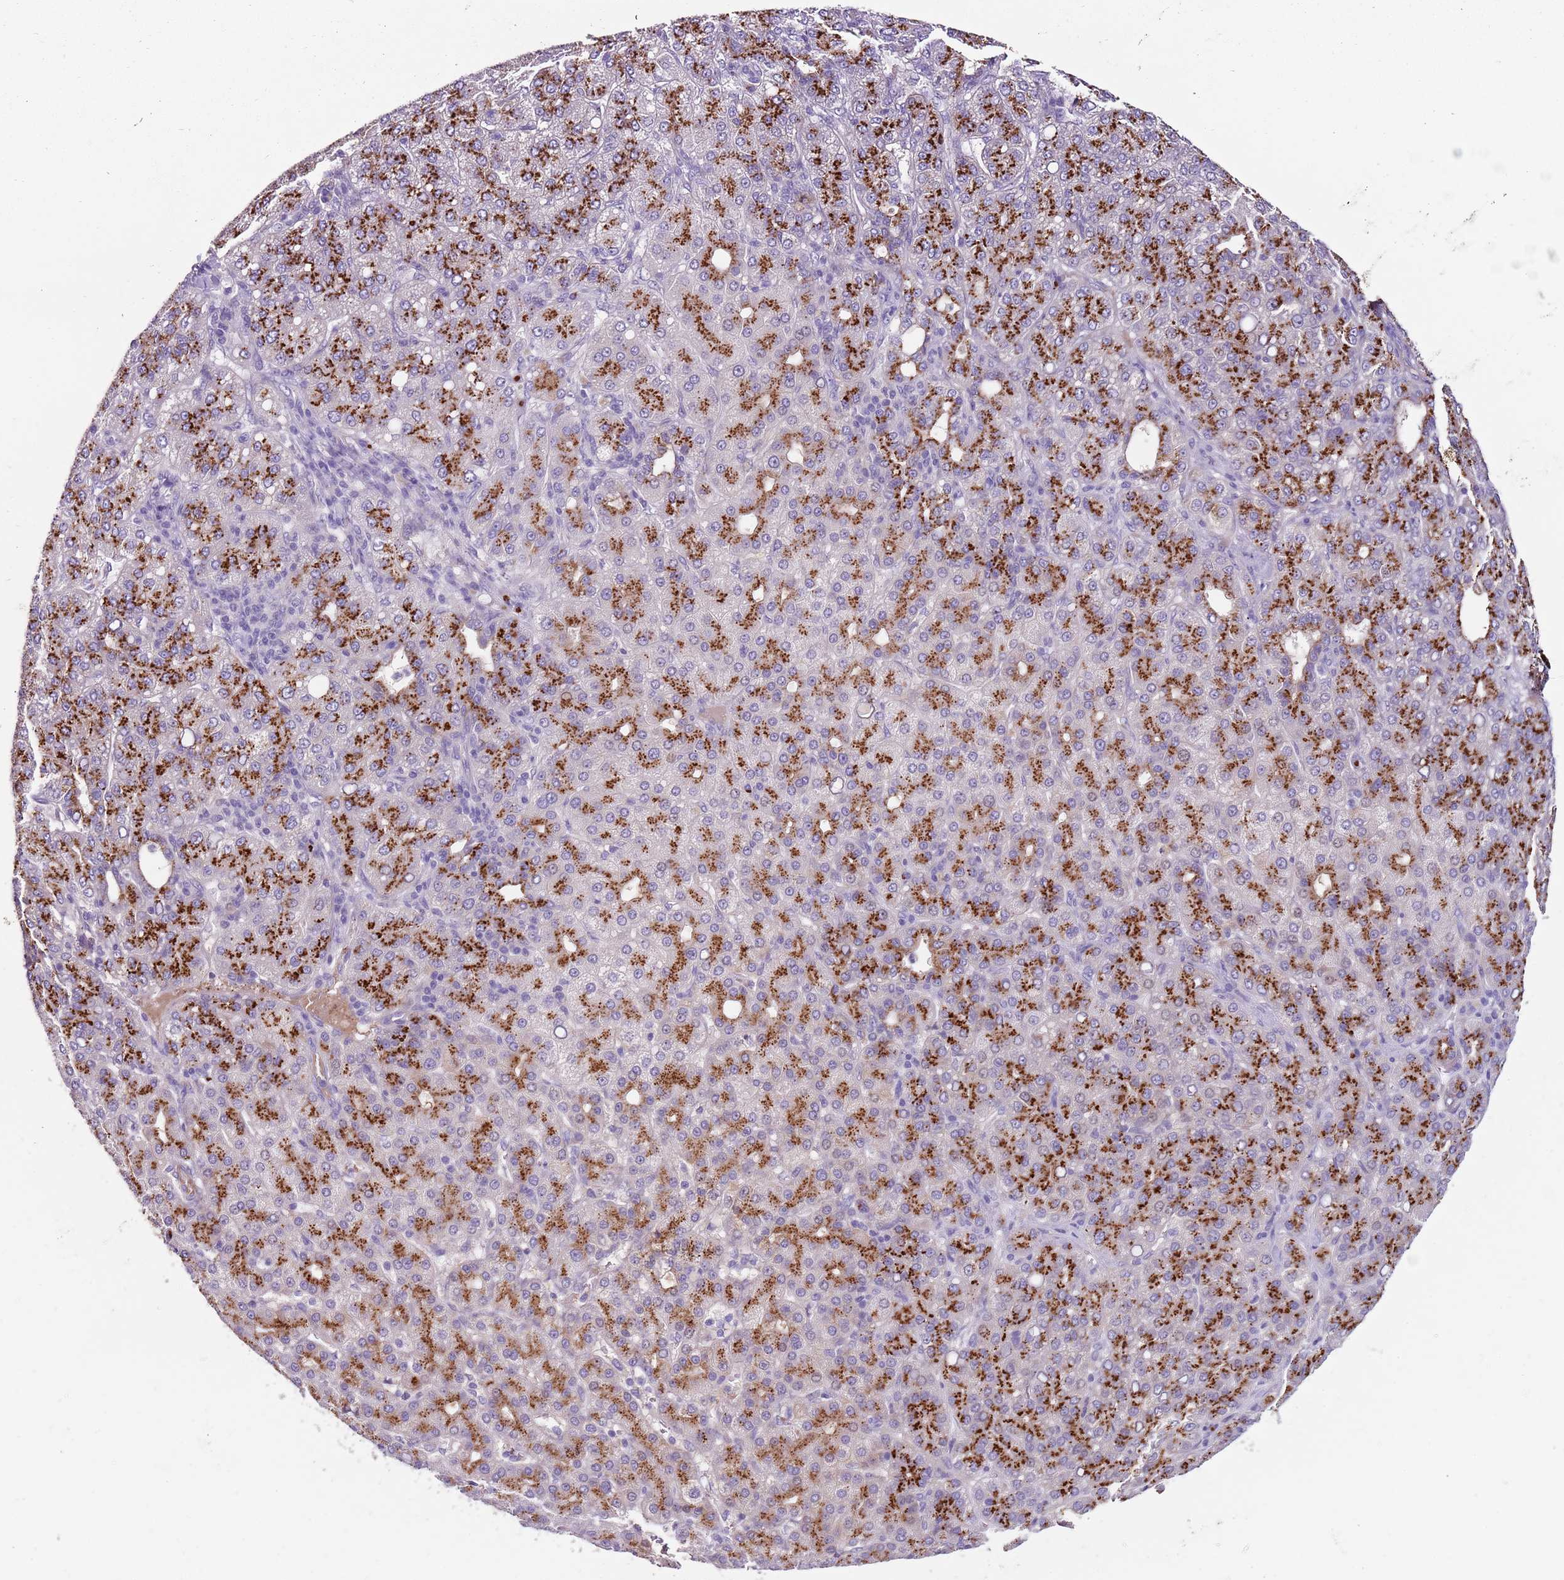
{"staining": {"intensity": "strong", "quantity": ">75%", "location": "cytoplasmic/membranous"}, "tissue": "liver cancer", "cell_type": "Tumor cells", "image_type": "cancer", "snomed": [{"axis": "morphology", "description": "Carcinoma, Hepatocellular, NOS"}, {"axis": "topography", "description": "Liver"}], "caption": "Hepatocellular carcinoma (liver) tissue demonstrates strong cytoplasmic/membranous expression in about >75% of tumor cells, visualized by immunohistochemistry.", "gene": "C2CD3", "patient": {"sex": "male", "age": 65}}